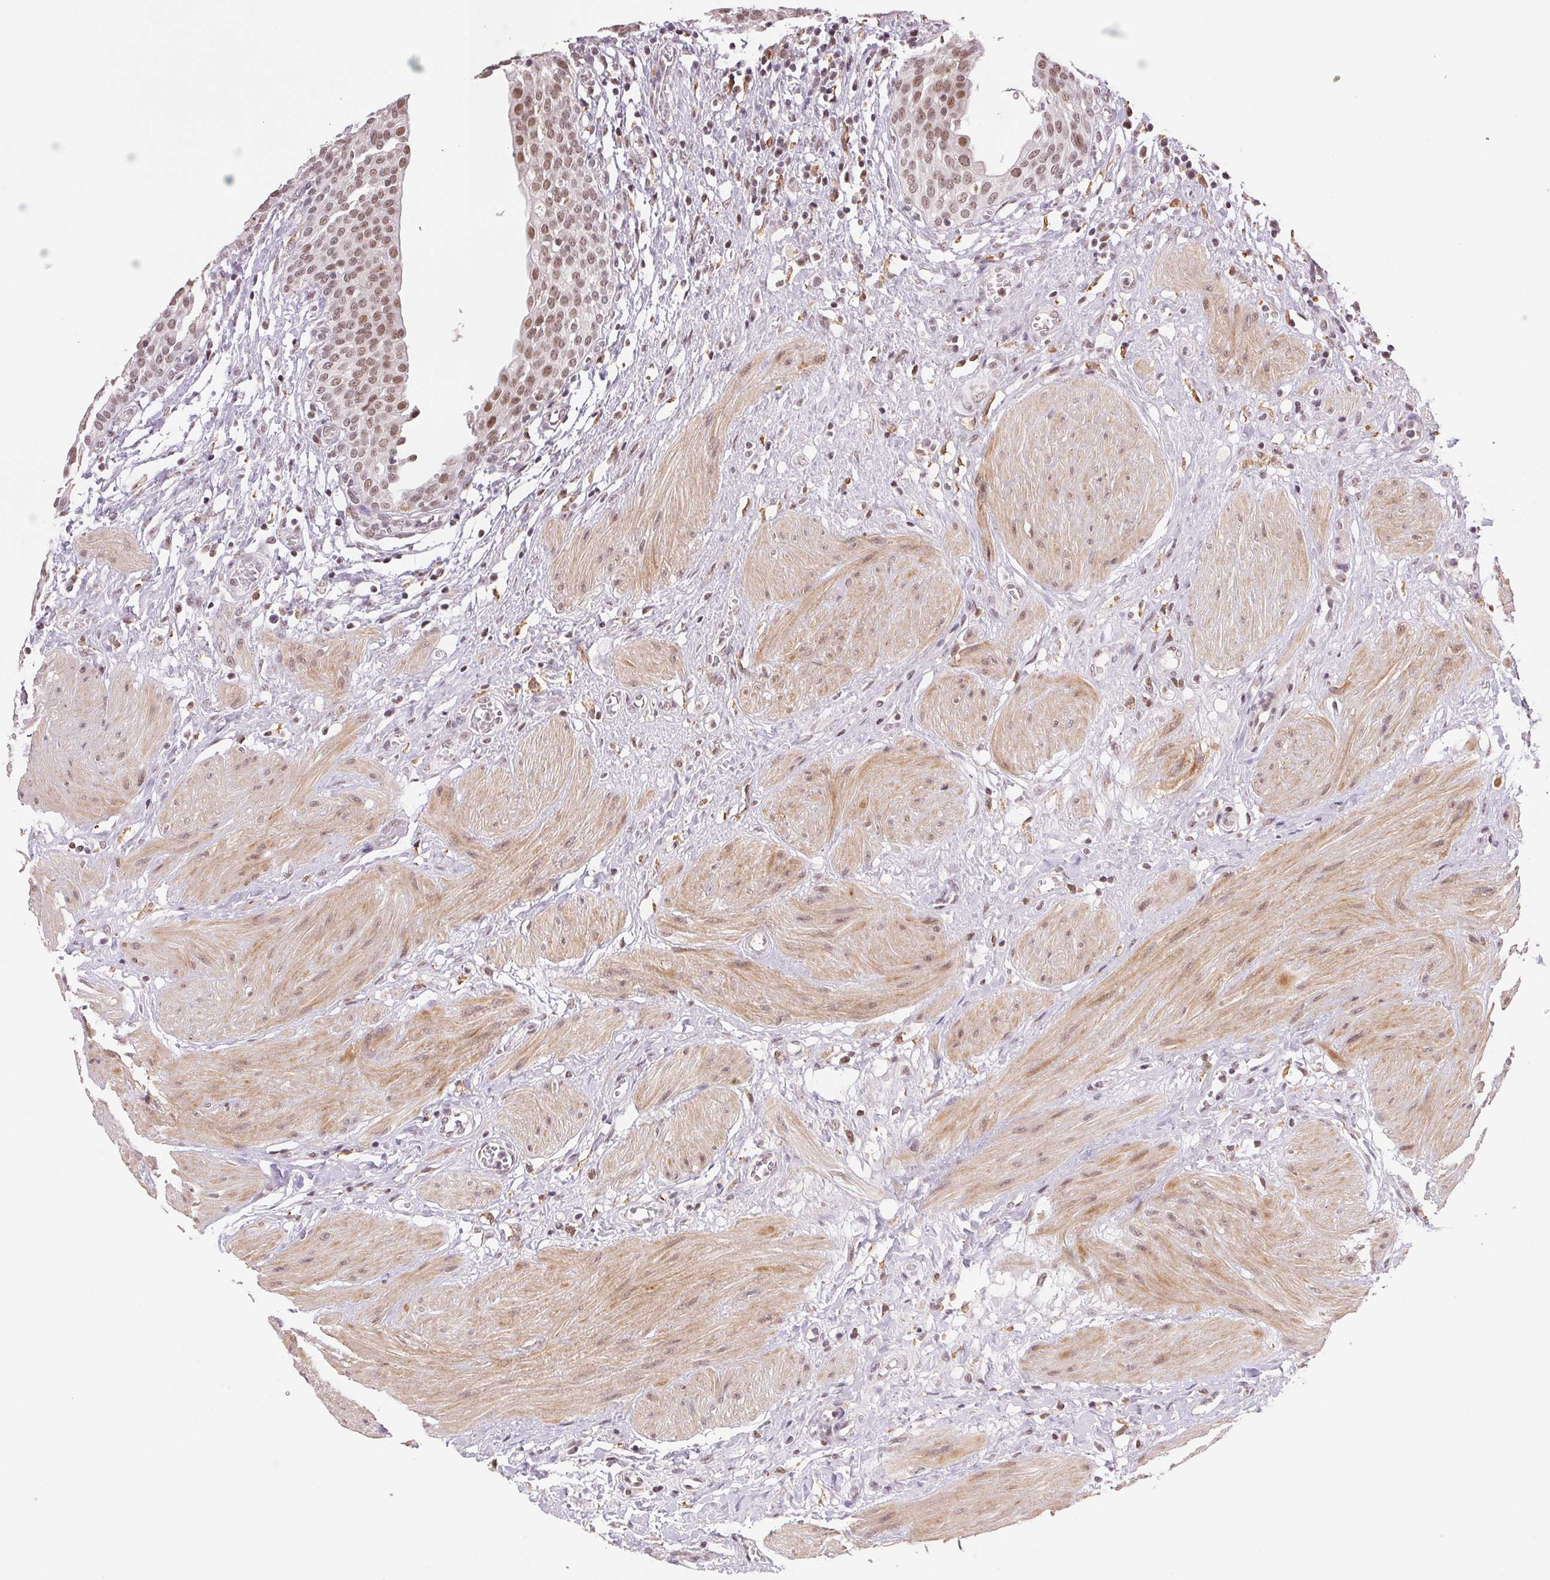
{"staining": {"intensity": "moderate", "quantity": ">75%", "location": "nuclear"}, "tissue": "urinary bladder", "cell_type": "Urothelial cells", "image_type": "normal", "snomed": [{"axis": "morphology", "description": "Normal tissue, NOS"}, {"axis": "topography", "description": "Urinary bladder"}], "caption": "Human urinary bladder stained with a brown dye exhibits moderate nuclear positive staining in about >75% of urothelial cells.", "gene": "PRPF18", "patient": {"sex": "male", "age": 55}}